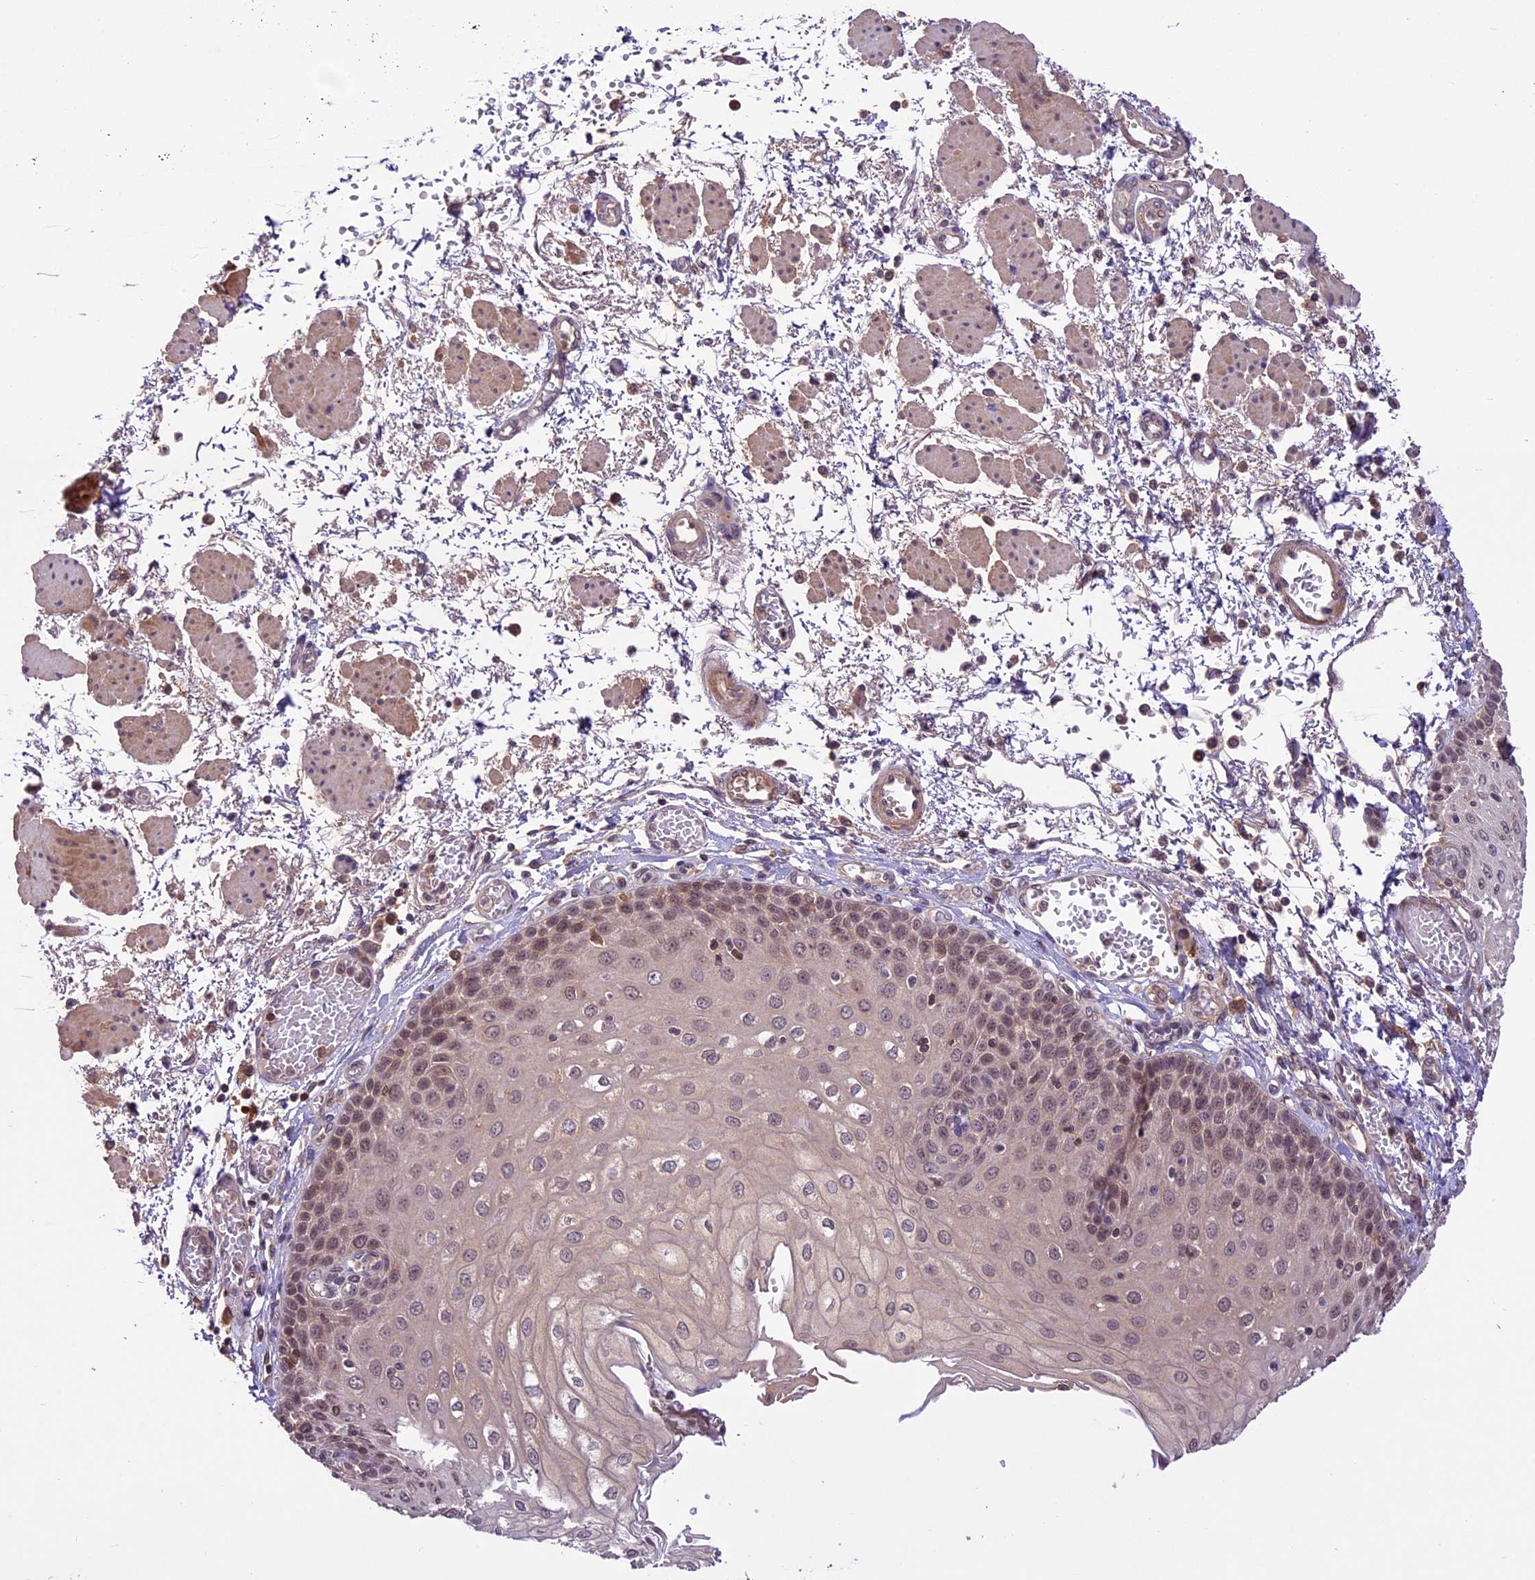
{"staining": {"intensity": "moderate", "quantity": "25%-75%", "location": "nuclear"}, "tissue": "esophagus", "cell_type": "Squamous epithelial cells", "image_type": "normal", "snomed": [{"axis": "morphology", "description": "Normal tissue, NOS"}, {"axis": "topography", "description": "Esophagus"}], "caption": "A brown stain highlights moderate nuclear staining of a protein in squamous epithelial cells of benign esophagus. (DAB (3,3'-diaminobenzidine) IHC with brightfield microscopy, high magnification).", "gene": "ATP10A", "patient": {"sex": "male", "age": 81}}